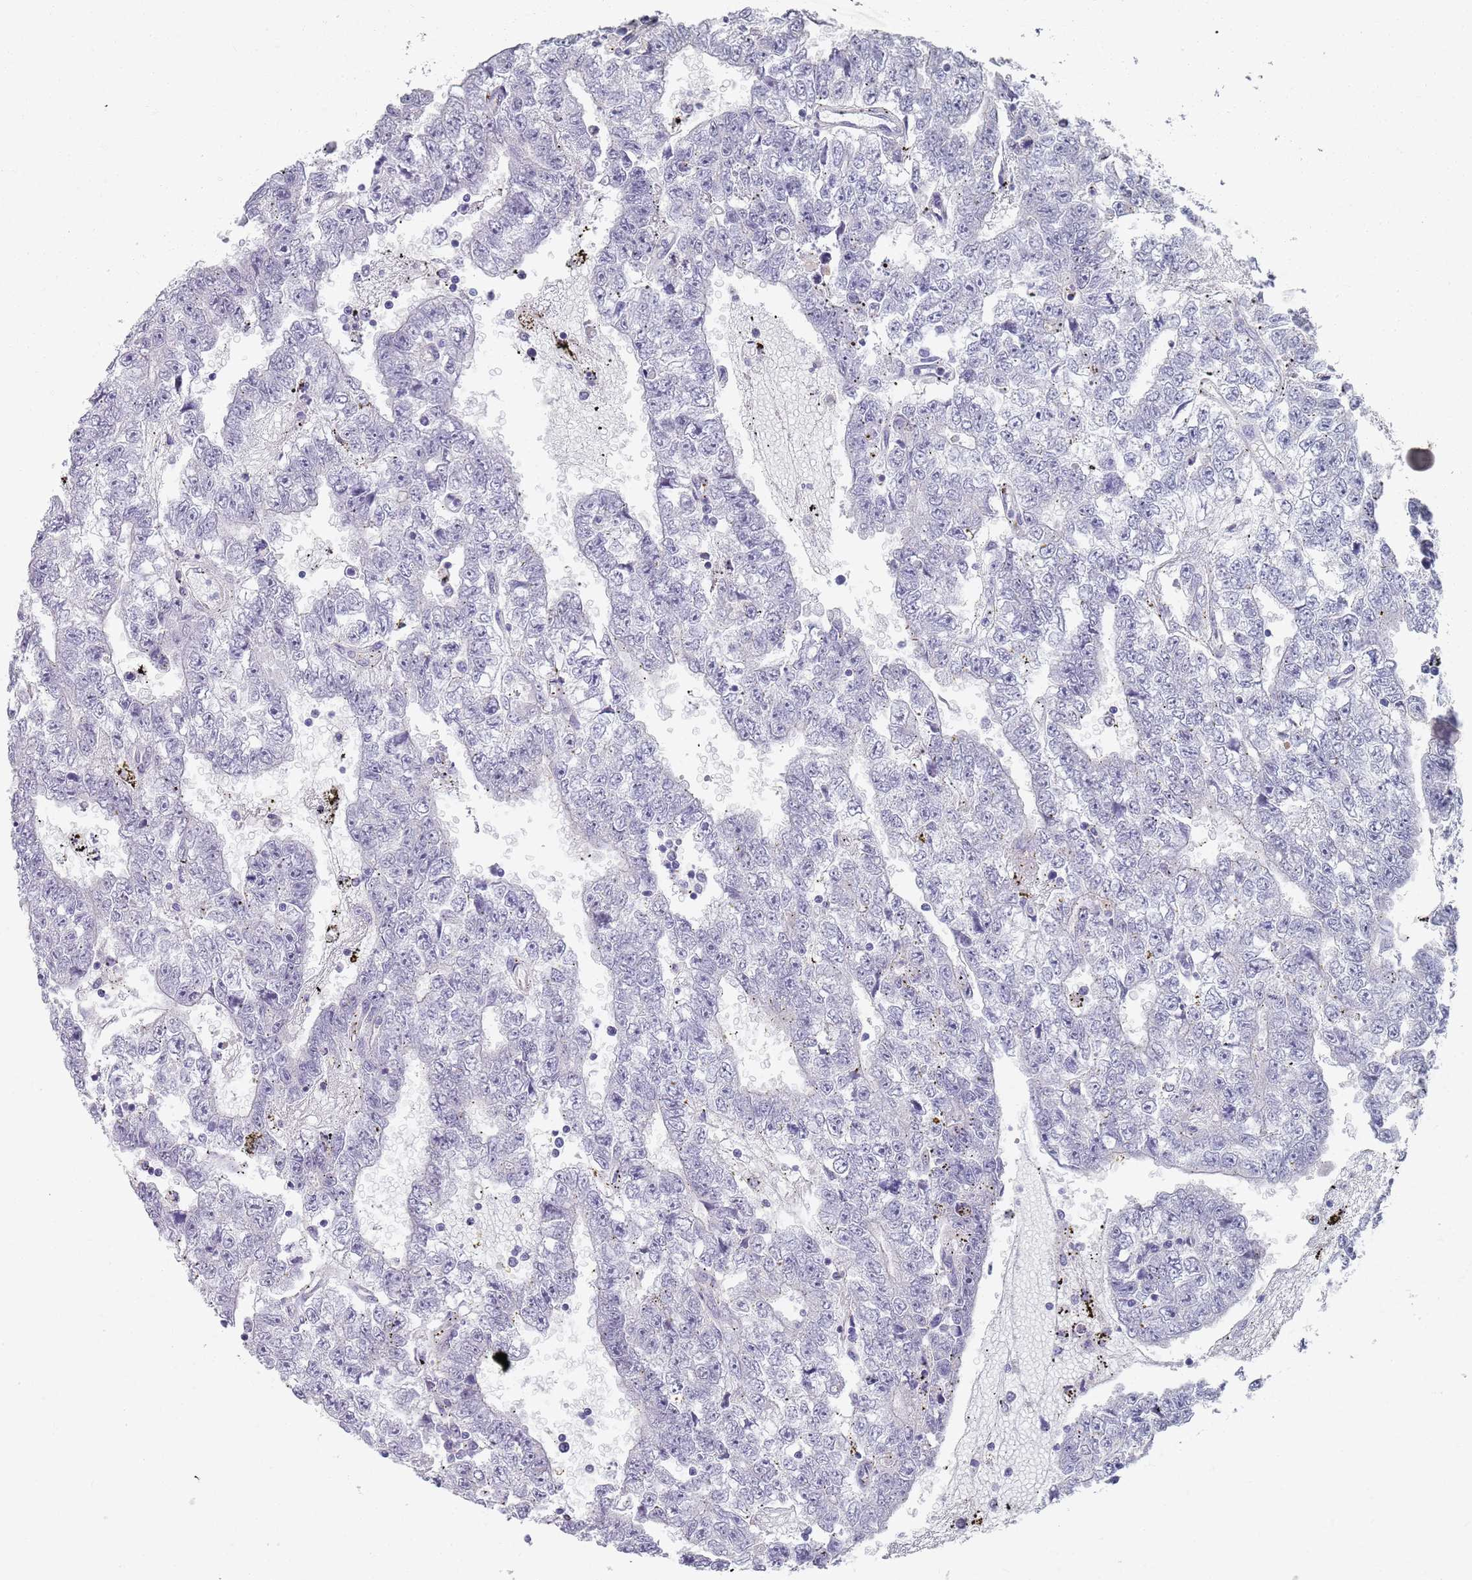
{"staining": {"intensity": "negative", "quantity": "none", "location": "none"}, "tissue": "testis cancer", "cell_type": "Tumor cells", "image_type": "cancer", "snomed": [{"axis": "morphology", "description": "Carcinoma, Embryonal, NOS"}, {"axis": "topography", "description": "Testis"}], "caption": "This is an immunohistochemistry (IHC) image of human testis cancer. There is no positivity in tumor cells.", "gene": "SAMD1", "patient": {"sex": "male", "age": 25}}